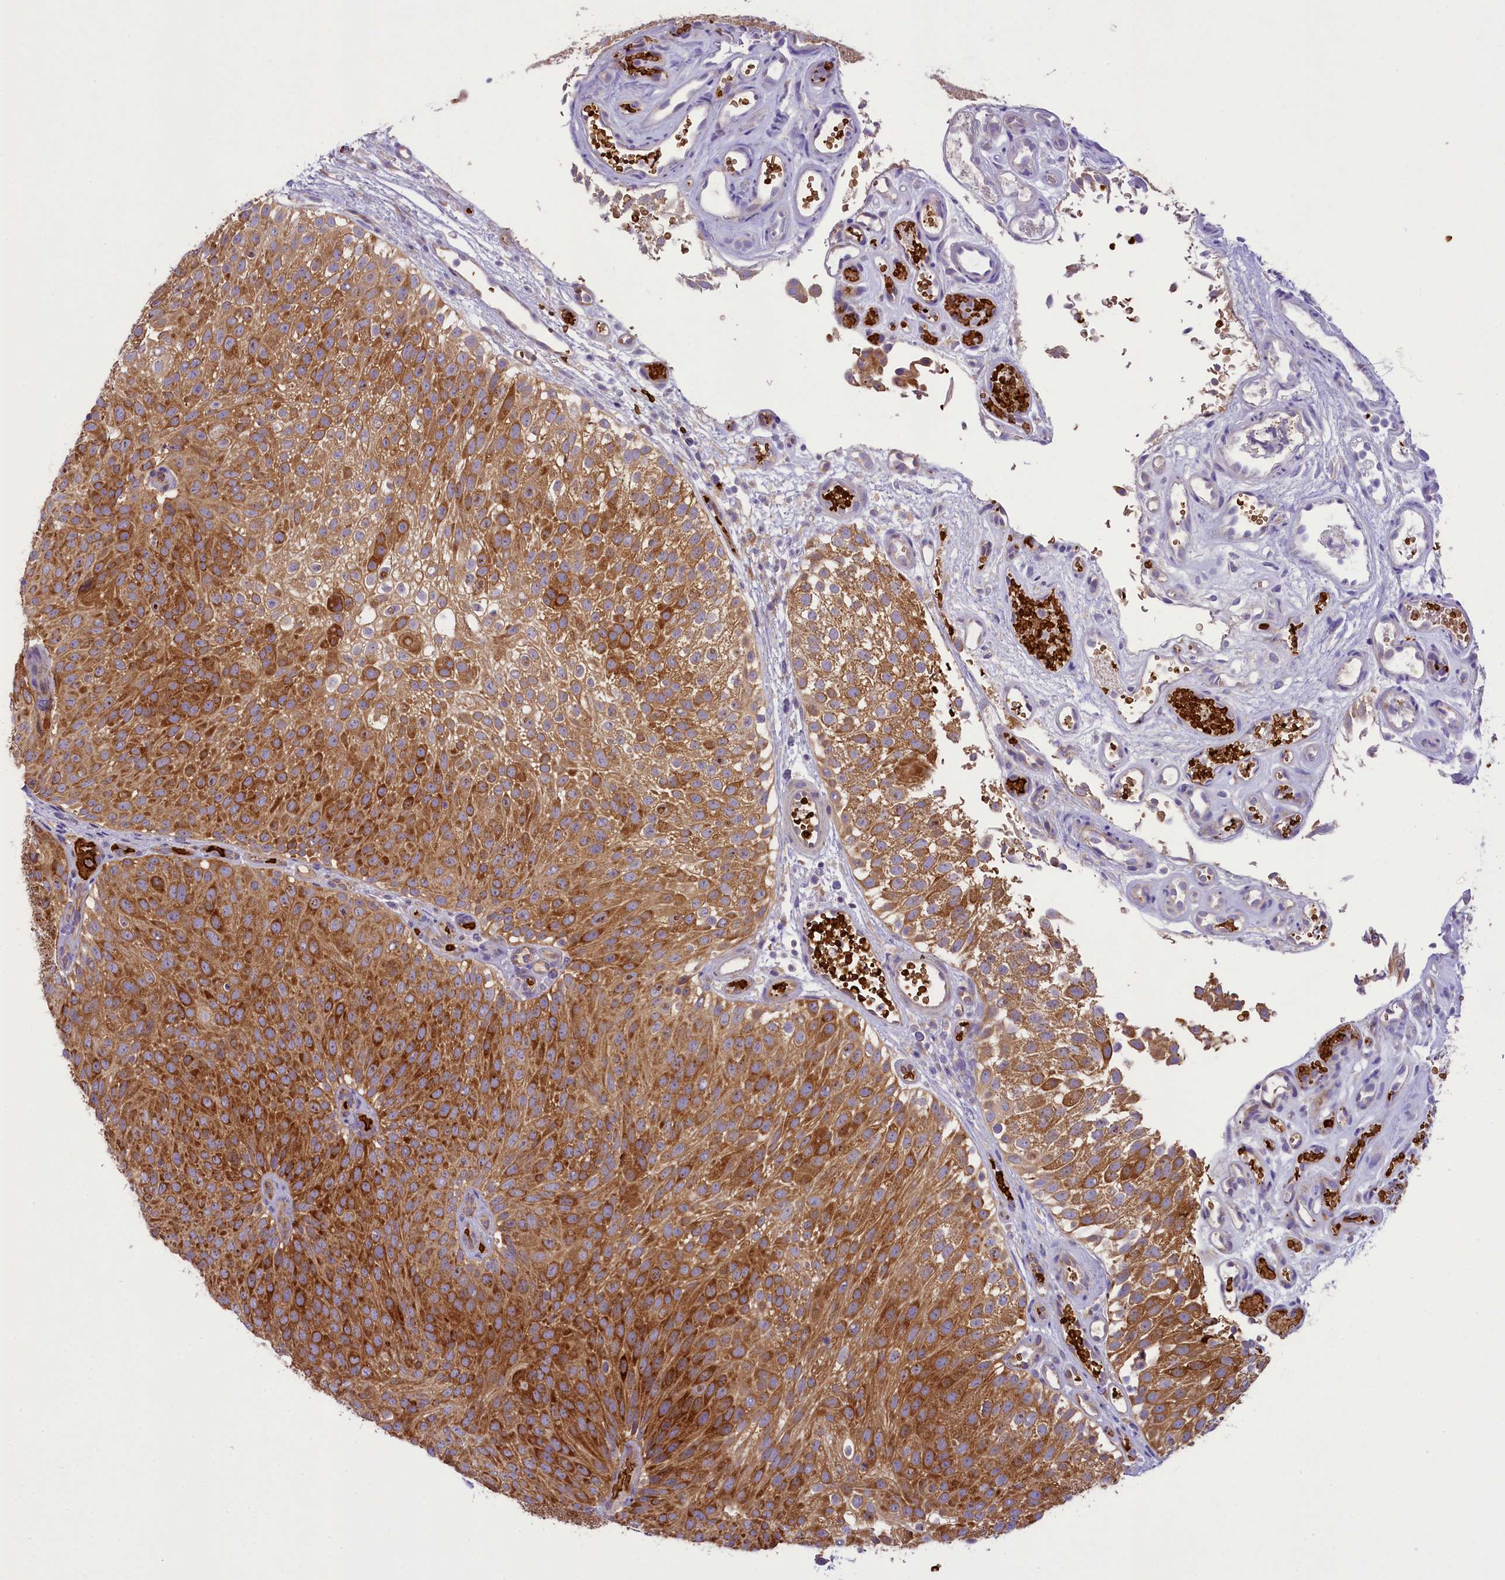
{"staining": {"intensity": "strong", "quantity": ">75%", "location": "cytoplasmic/membranous"}, "tissue": "urothelial cancer", "cell_type": "Tumor cells", "image_type": "cancer", "snomed": [{"axis": "morphology", "description": "Urothelial carcinoma, Low grade"}, {"axis": "topography", "description": "Urinary bladder"}], "caption": "This image demonstrates urothelial carcinoma (low-grade) stained with immunohistochemistry (IHC) to label a protein in brown. The cytoplasmic/membranous of tumor cells show strong positivity for the protein. Nuclei are counter-stained blue.", "gene": "LARP4", "patient": {"sex": "male", "age": 78}}